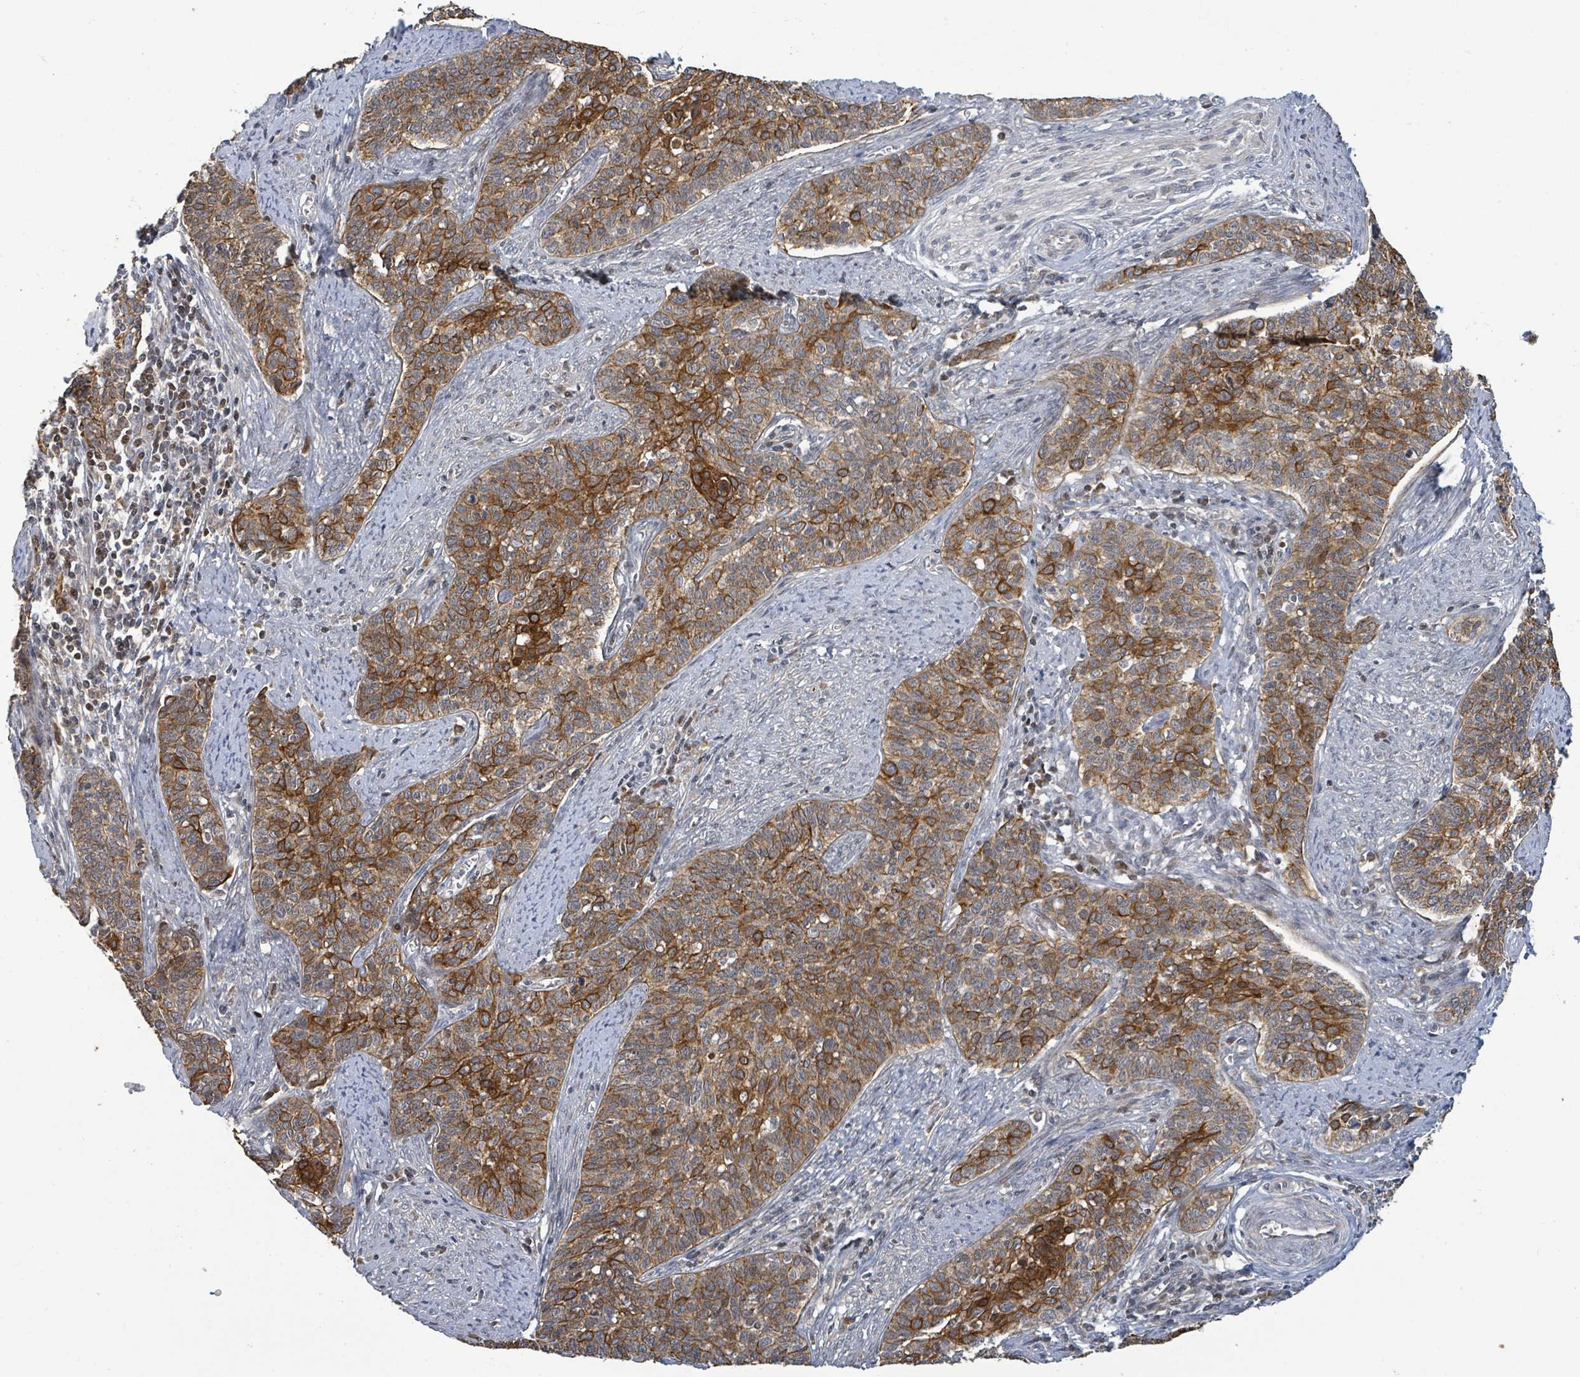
{"staining": {"intensity": "moderate", "quantity": "25%-75%", "location": "cytoplasmic/membranous"}, "tissue": "cervical cancer", "cell_type": "Tumor cells", "image_type": "cancer", "snomed": [{"axis": "morphology", "description": "Squamous cell carcinoma, NOS"}, {"axis": "topography", "description": "Cervix"}], "caption": "Cervical cancer (squamous cell carcinoma) was stained to show a protein in brown. There is medium levels of moderate cytoplasmic/membranous staining in approximately 25%-75% of tumor cells.", "gene": "ITGA11", "patient": {"sex": "female", "age": 39}}